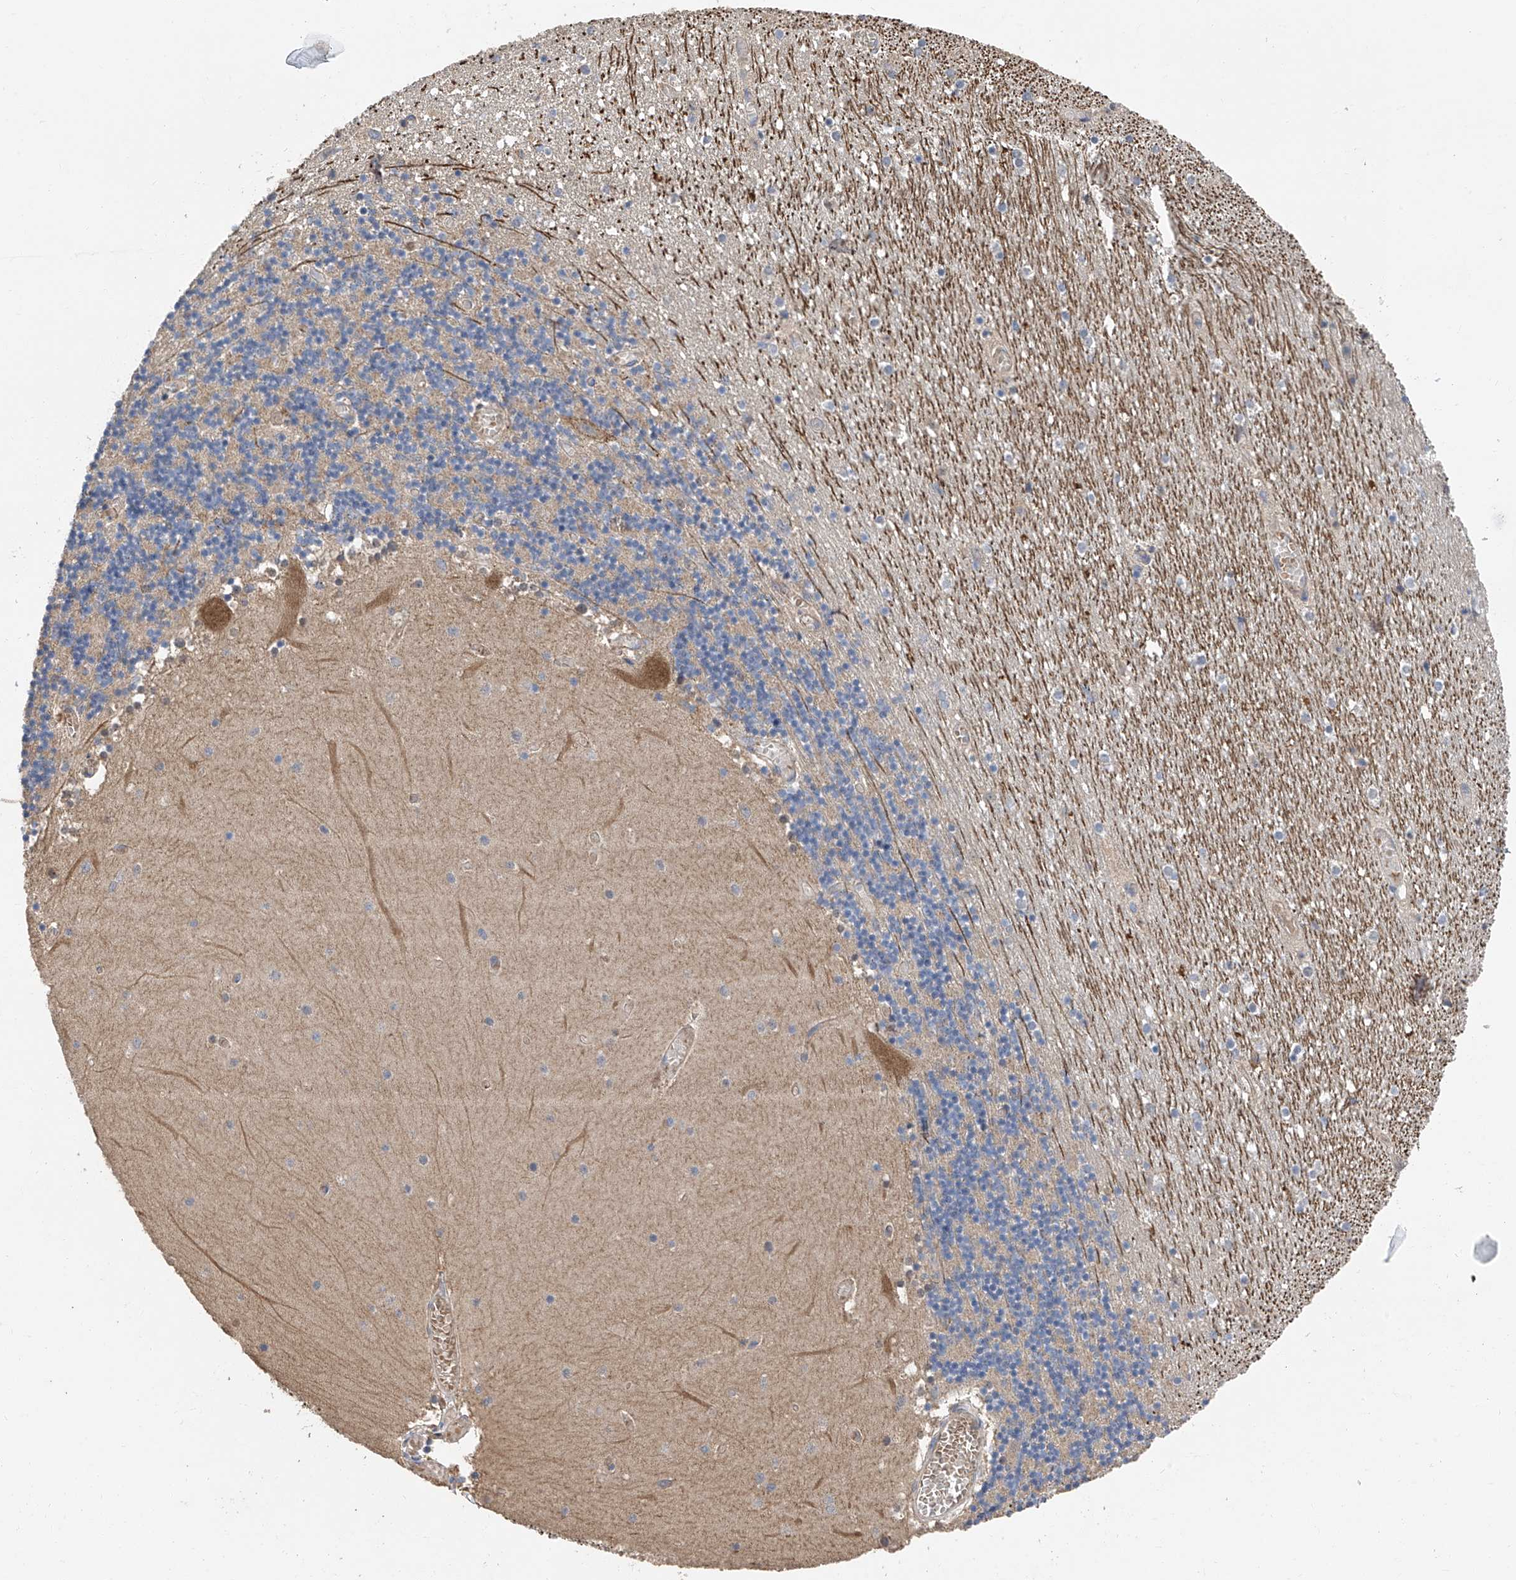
{"staining": {"intensity": "moderate", "quantity": "<25%", "location": "cytoplasmic/membranous"}, "tissue": "cerebellum", "cell_type": "Cells in granular layer", "image_type": "normal", "snomed": [{"axis": "morphology", "description": "Normal tissue, NOS"}, {"axis": "topography", "description": "Cerebellum"}], "caption": "Cerebellum stained for a protein reveals moderate cytoplasmic/membranous positivity in cells in granular layer. (brown staining indicates protein expression, while blue staining denotes nuclei).", "gene": "PTK2", "patient": {"sex": "female", "age": 28}}